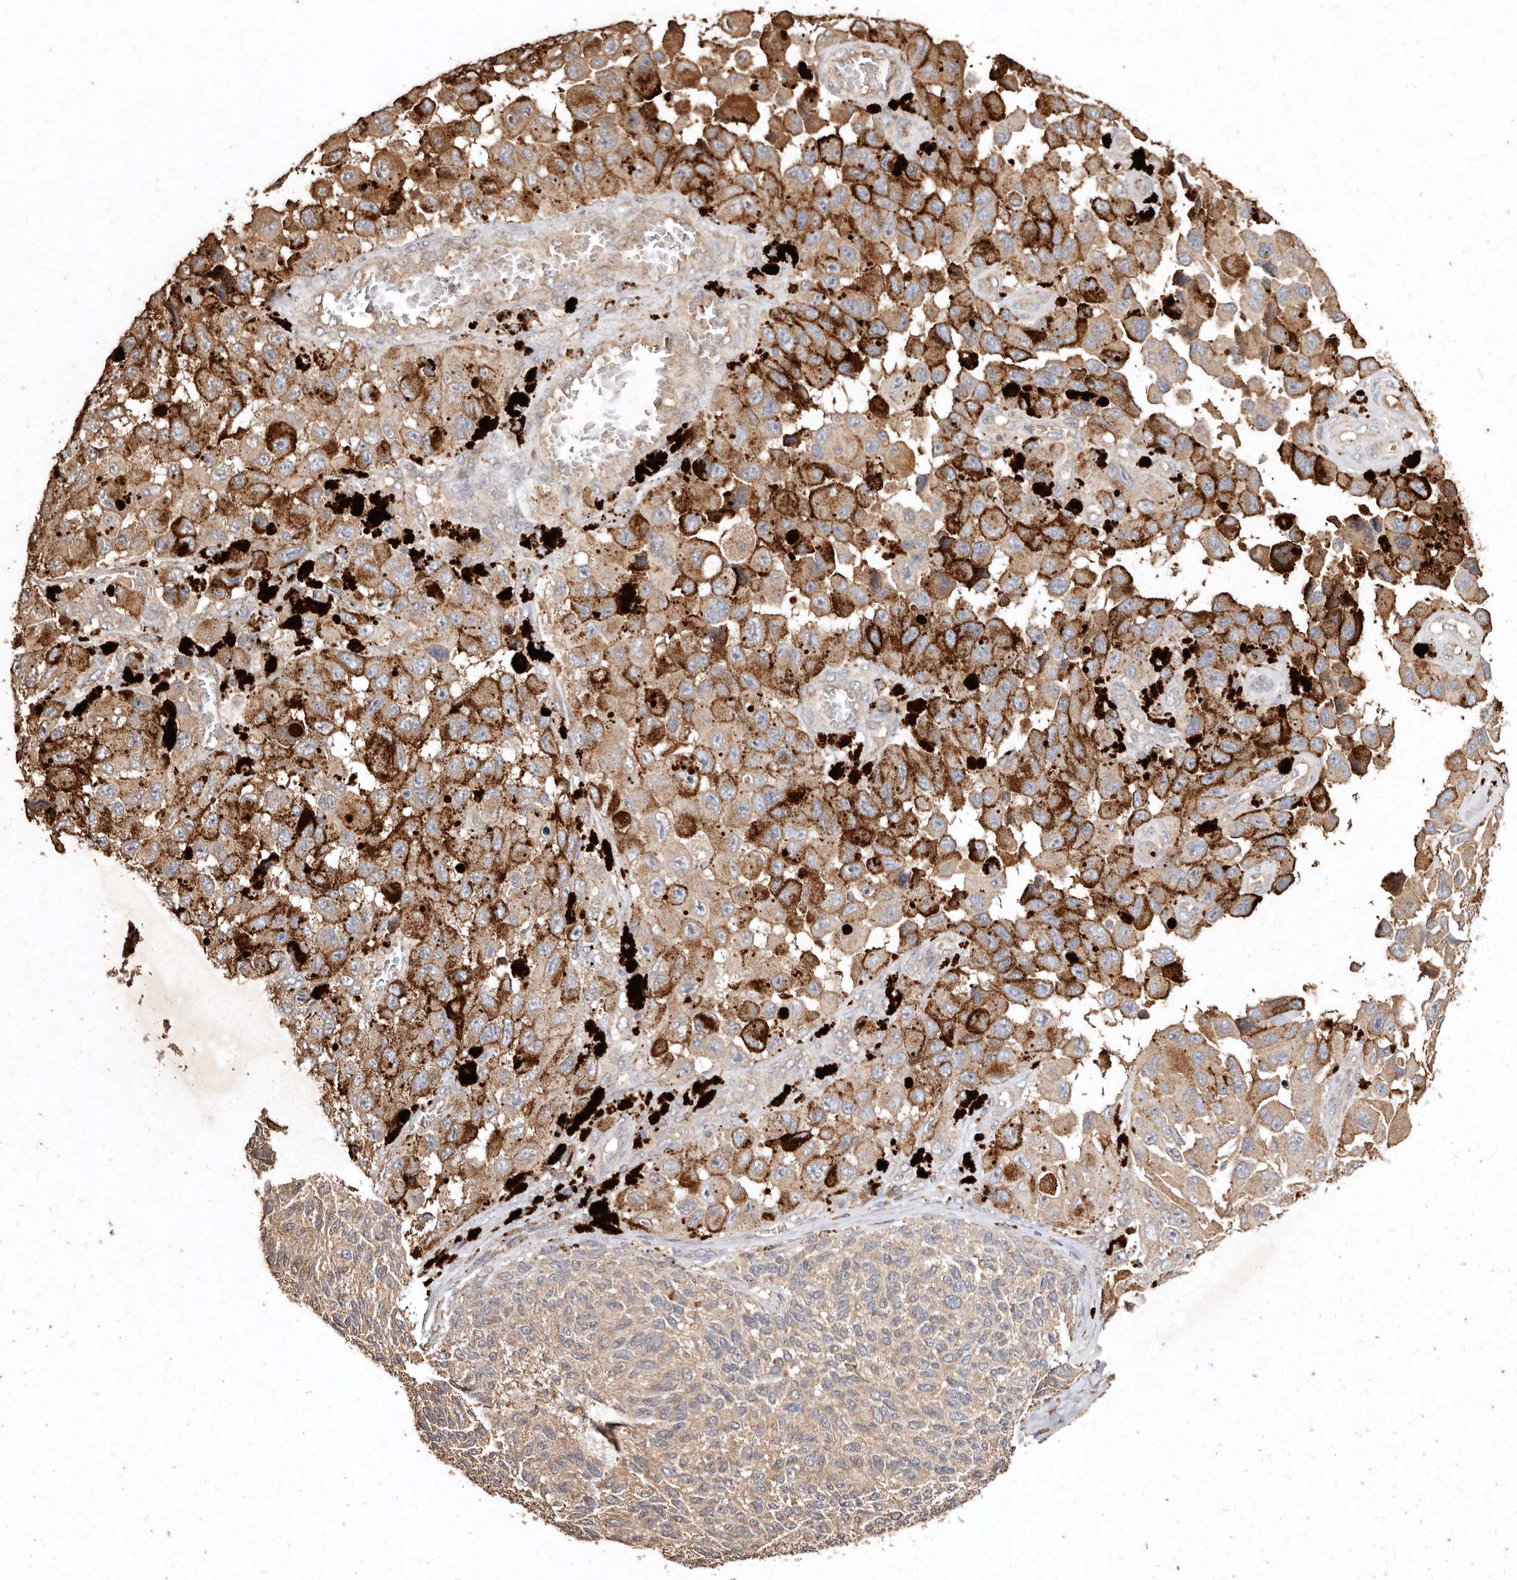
{"staining": {"intensity": "moderate", "quantity": ">75%", "location": "cytoplasmic/membranous"}, "tissue": "melanoma", "cell_type": "Tumor cells", "image_type": "cancer", "snomed": [{"axis": "morphology", "description": "Malignant melanoma, NOS"}, {"axis": "topography", "description": "Skin"}], "caption": "High-power microscopy captured an immunohistochemistry histopathology image of malignant melanoma, revealing moderate cytoplasmic/membranous positivity in approximately >75% of tumor cells.", "gene": "FARS2", "patient": {"sex": "female", "age": 73}}